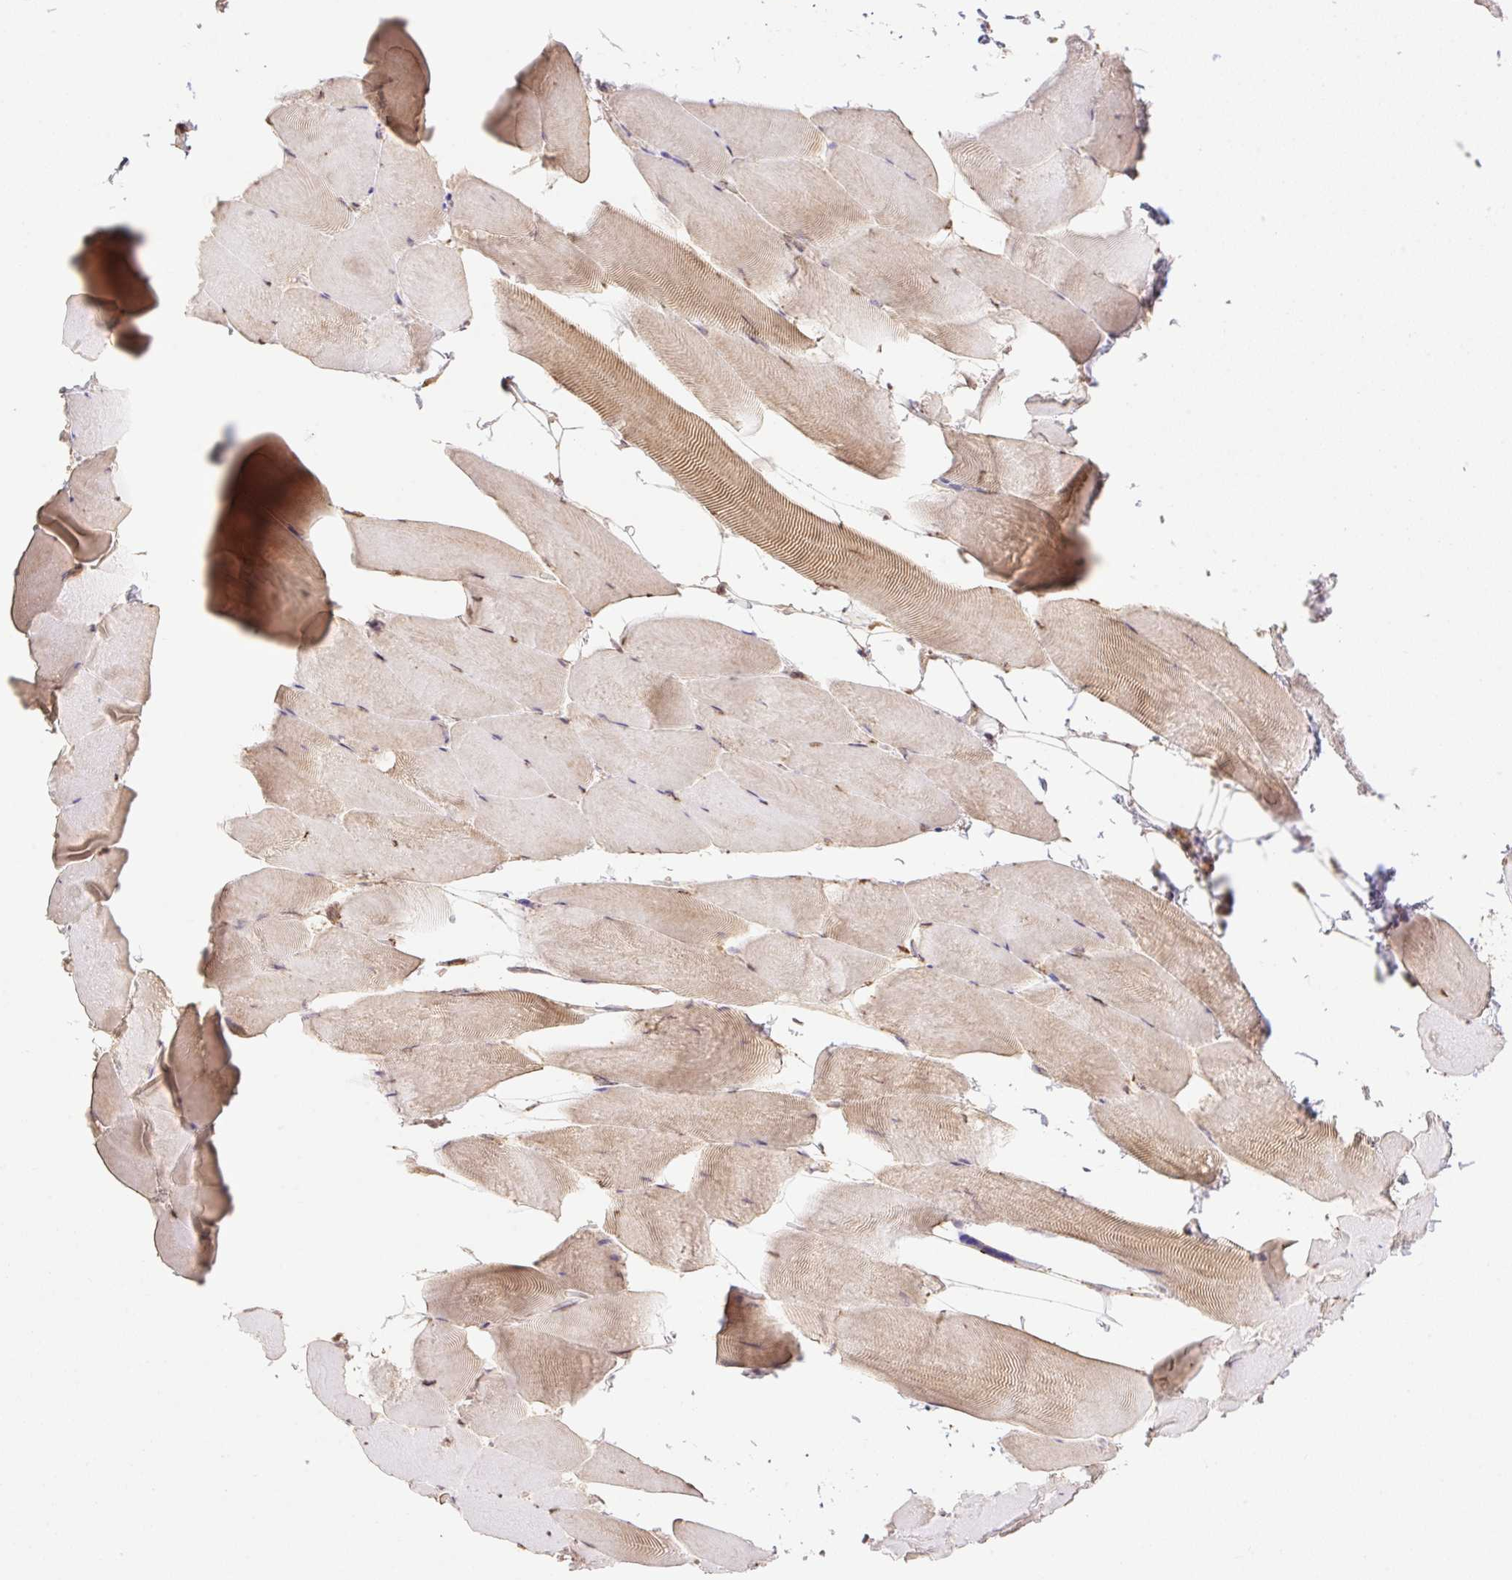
{"staining": {"intensity": "weak", "quantity": "25%-75%", "location": "cytoplasmic/membranous"}, "tissue": "skeletal muscle", "cell_type": "Myocytes", "image_type": "normal", "snomed": [{"axis": "morphology", "description": "Normal tissue, NOS"}, {"axis": "topography", "description": "Skeletal muscle"}], "caption": "Immunohistochemistry (IHC) (DAB (3,3'-diaminobenzidine)) staining of normal human skeletal muscle displays weak cytoplasmic/membranous protein staining in about 25%-75% of myocytes. (IHC, brightfield microscopy, high magnification).", "gene": "VPS25", "patient": {"sex": "female", "age": 64}}